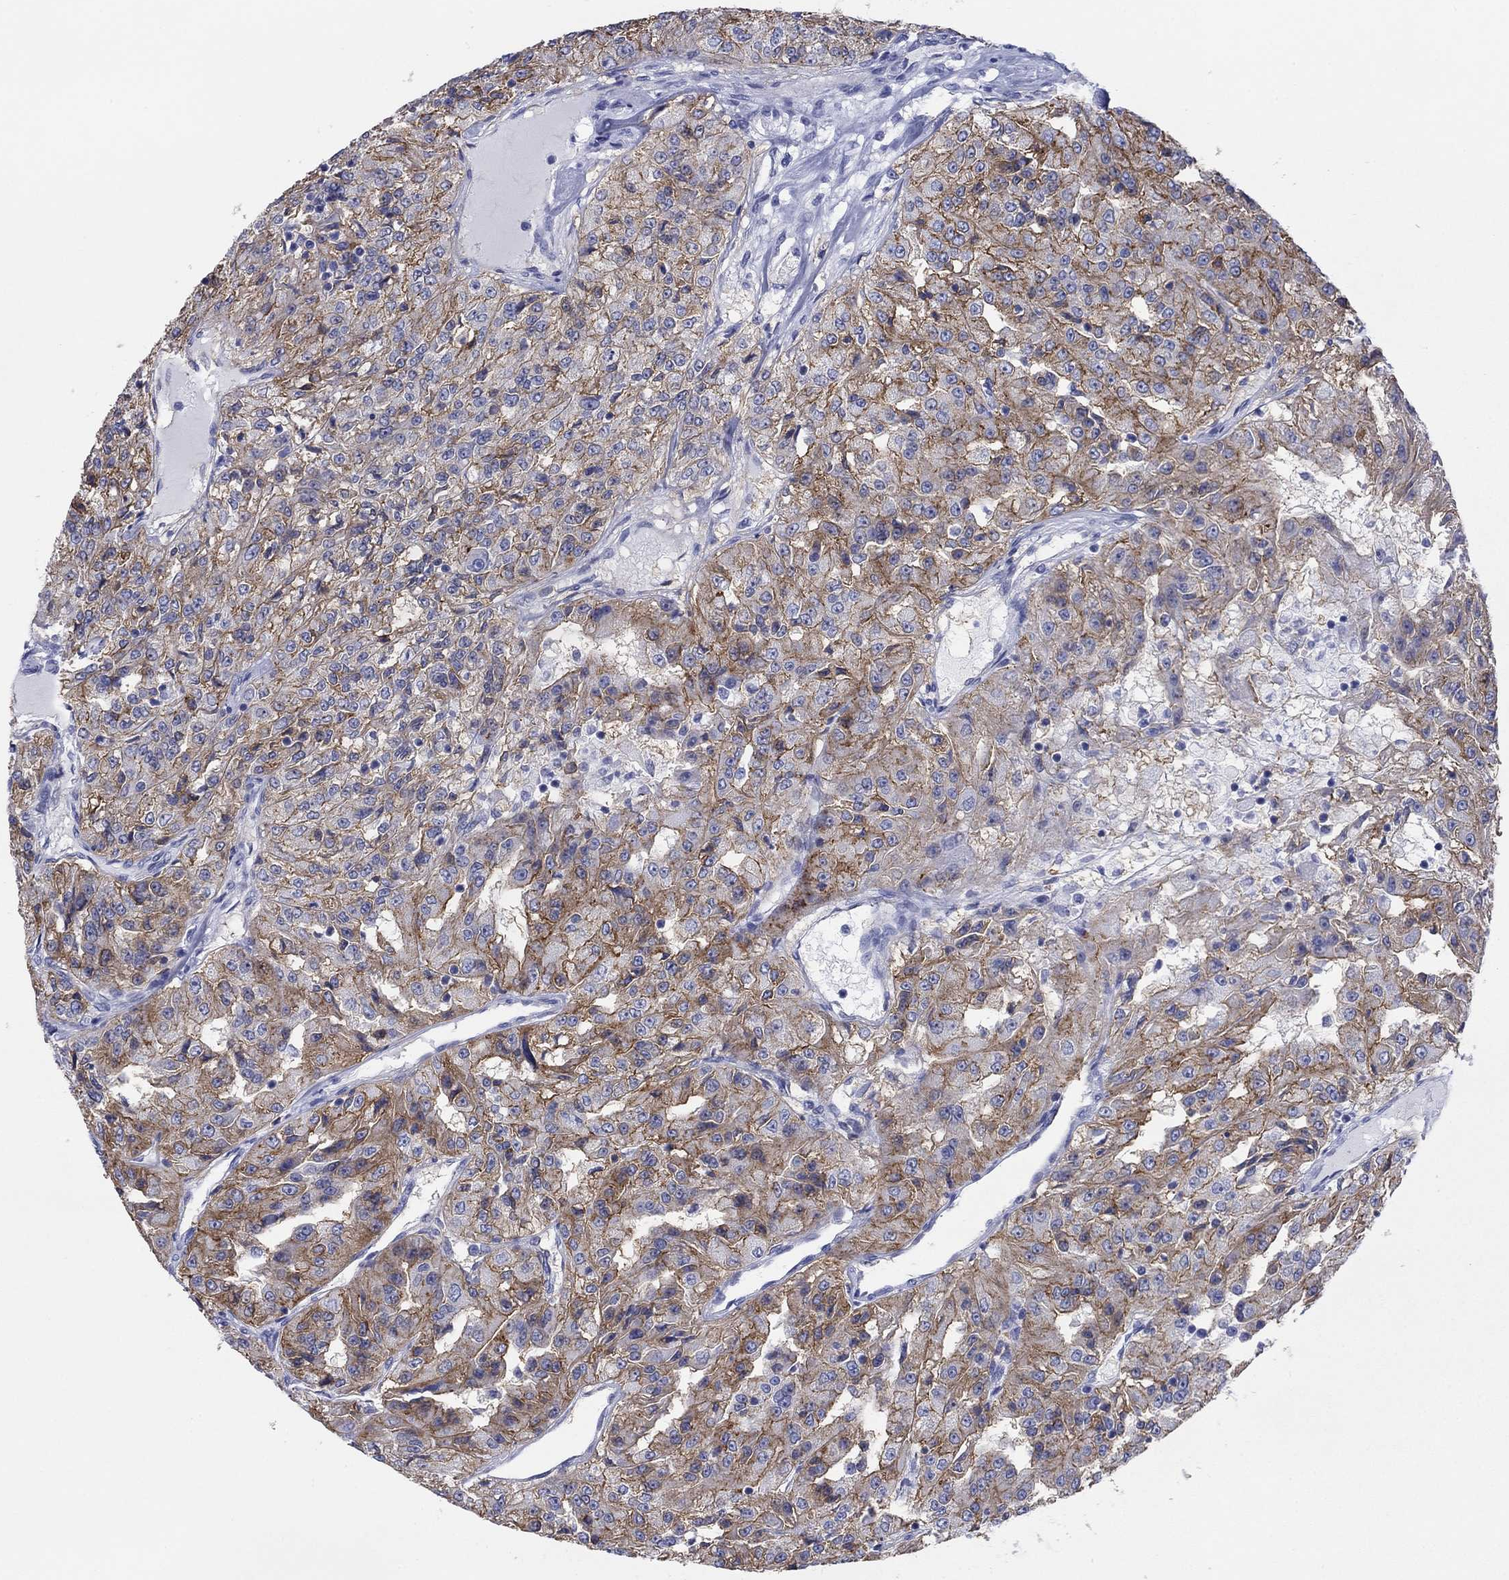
{"staining": {"intensity": "moderate", "quantity": ">75%", "location": "cytoplasmic/membranous"}, "tissue": "renal cancer", "cell_type": "Tumor cells", "image_type": "cancer", "snomed": [{"axis": "morphology", "description": "Adenocarcinoma, NOS"}, {"axis": "topography", "description": "Kidney"}], "caption": "Renal cancer (adenocarcinoma) stained with a protein marker displays moderate staining in tumor cells.", "gene": "ATP1B1", "patient": {"sex": "female", "age": 63}}